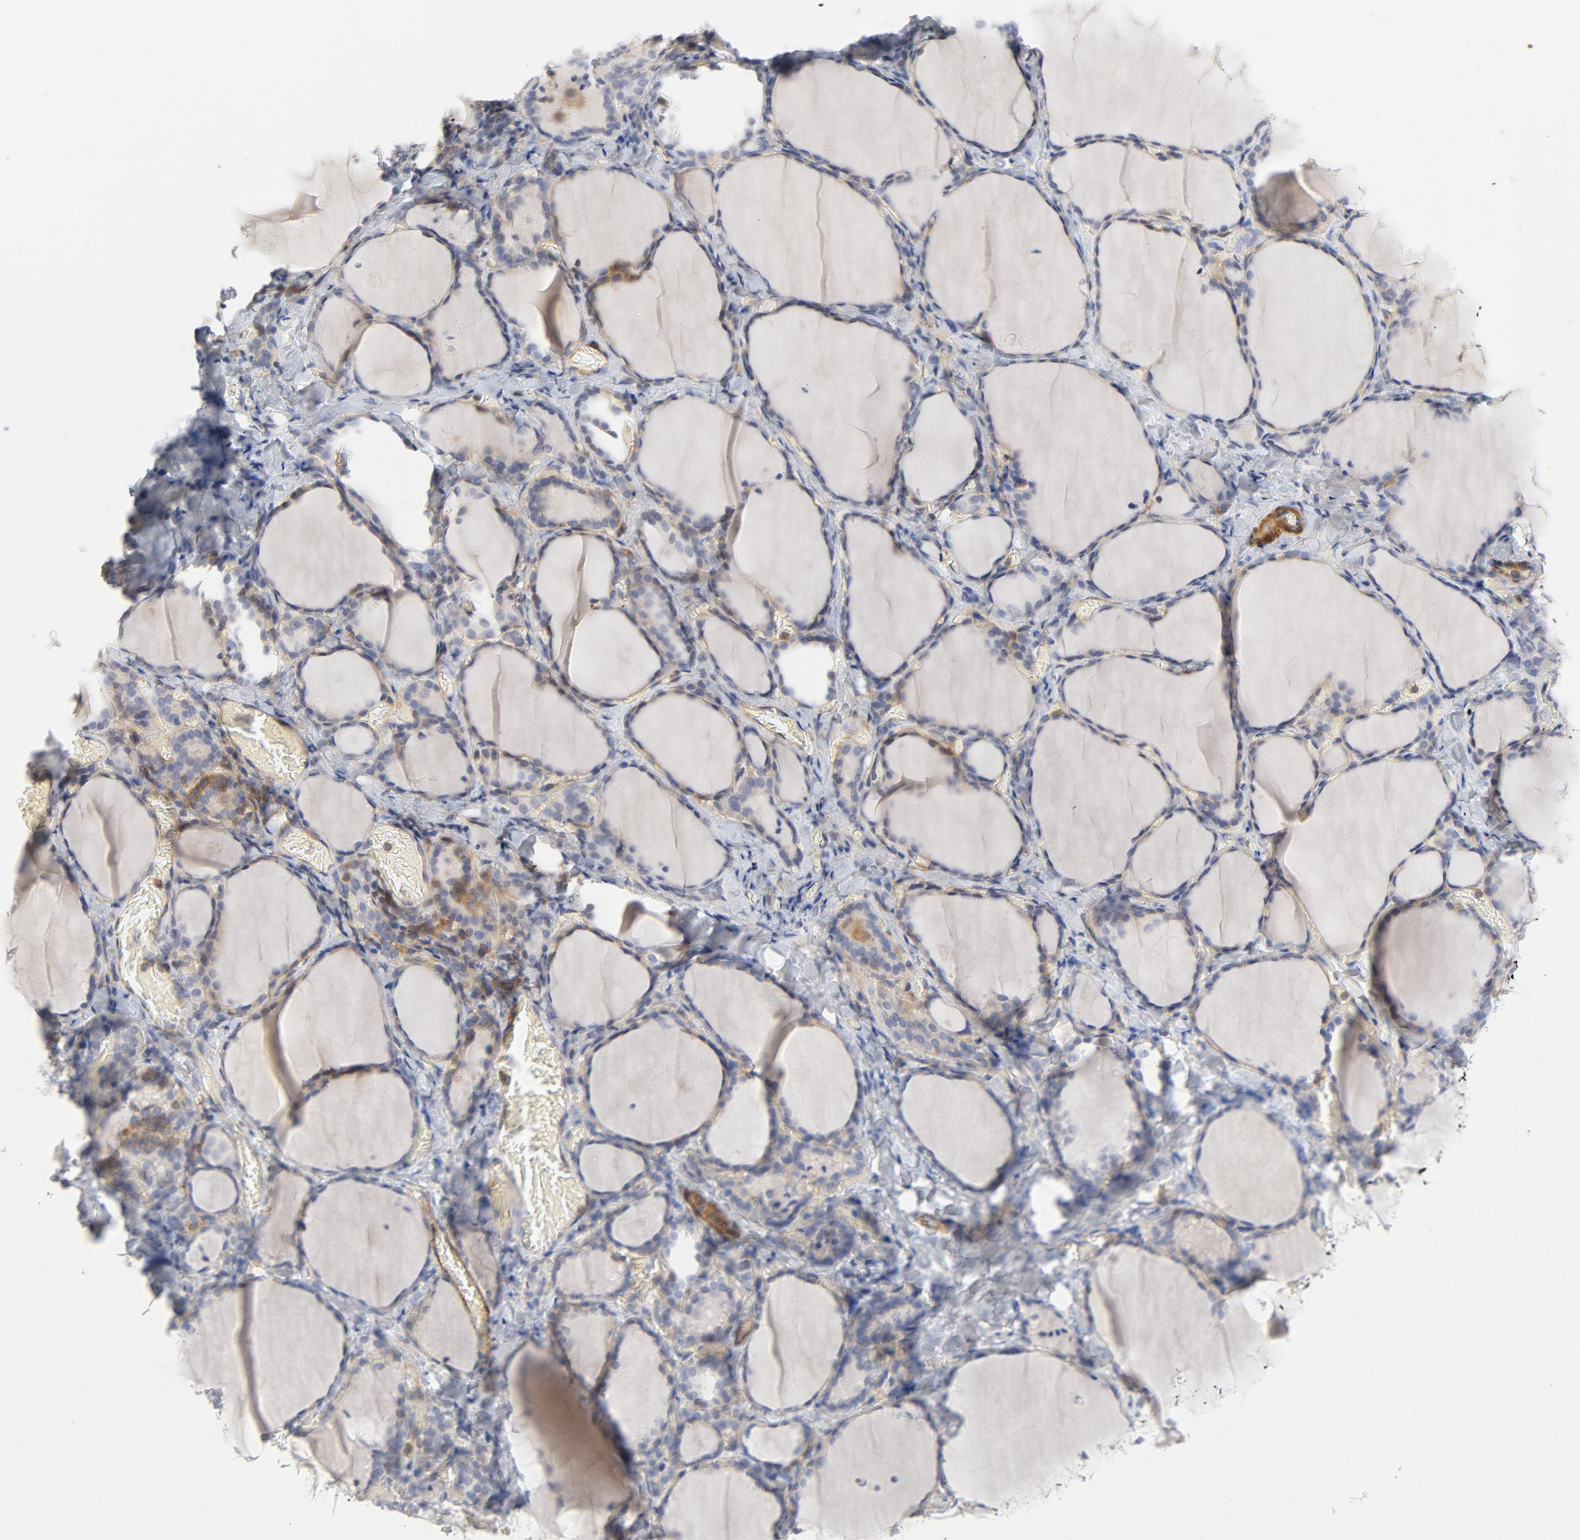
{"staining": {"intensity": "moderate", "quantity": "<25%", "location": "cytoplasmic/membranous"}, "tissue": "thyroid gland", "cell_type": "Glandular cells", "image_type": "normal", "snomed": [{"axis": "morphology", "description": "Normal tissue, NOS"}, {"axis": "morphology", "description": "Papillary adenocarcinoma, NOS"}, {"axis": "topography", "description": "Thyroid gland"}], "caption": "Immunohistochemistry (IHC) of benign human thyroid gland shows low levels of moderate cytoplasmic/membranous positivity in about <25% of glandular cells. (DAB (3,3'-diaminobenzidine) = brown stain, brightfield microscopy at high magnification).", "gene": "ROCK1", "patient": {"sex": "female", "age": 30}}